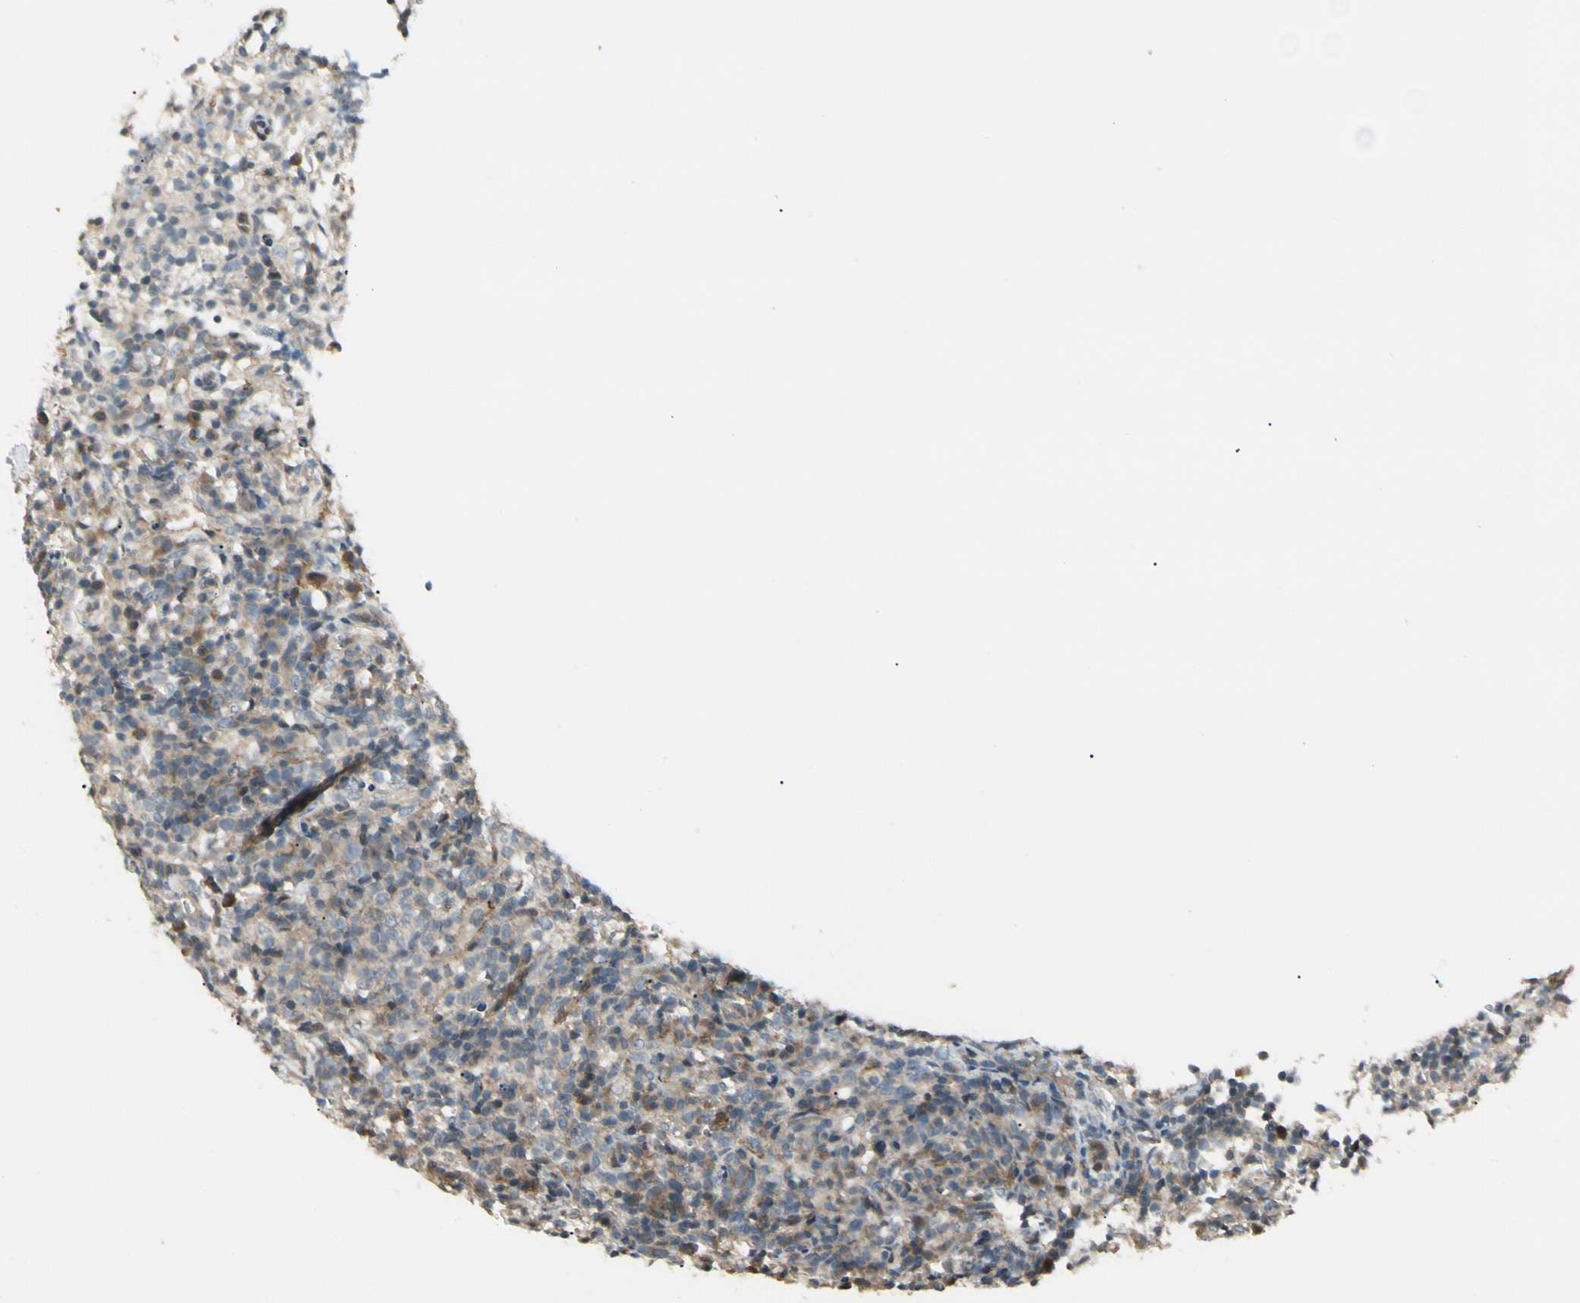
{"staining": {"intensity": "moderate", "quantity": "25%-75%", "location": "cytoplasmic/membranous"}, "tissue": "lymphoma", "cell_type": "Tumor cells", "image_type": "cancer", "snomed": [{"axis": "morphology", "description": "Malignant lymphoma, non-Hodgkin's type, High grade"}, {"axis": "topography", "description": "Lymph node"}], "caption": "High-magnification brightfield microscopy of malignant lymphoma, non-Hodgkin's type (high-grade) stained with DAB (3,3'-diaminobenzidine) (brown) and counterstained with hematoxylin (blue). tumor cells exhibit moderate cytoplasmic/membranous positivity is appreciated in about25%-75% of cells.", "gene": "P3H2", "patient": {"sex": "female", "age": 76}}